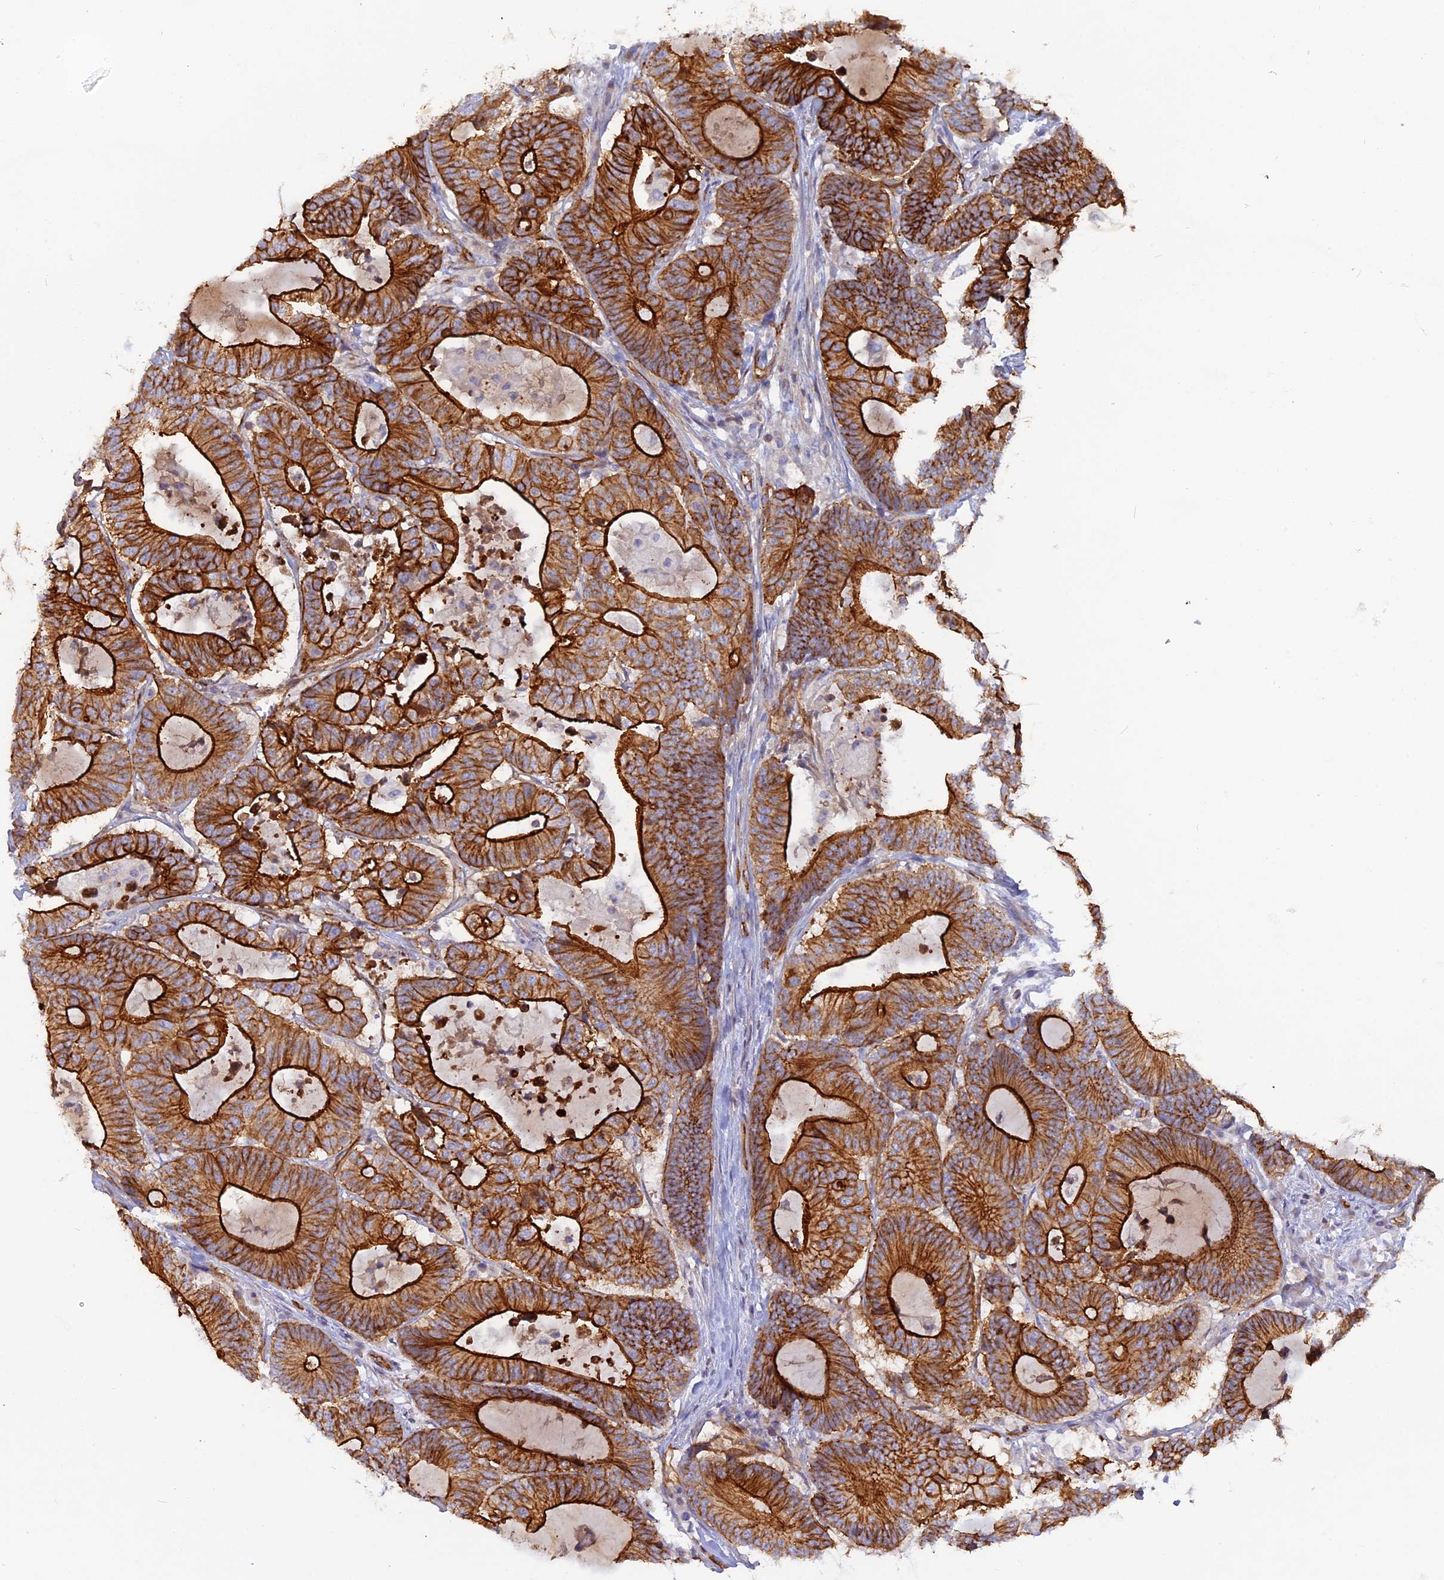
{"staining": {"intensity": "strong", "quantity": ">75%", "location": "cytoplasmic/membranous"}, "tissue": "colorectal cancer", "cell_type": "Tumor cells", "image_type": "cancer", "snomed": [{"axis": "morphology", "description": "Adenocarcinoma, NOS"}, {"axis": "topography", "description": "Colon"}], "caption": "Protein staining displays strong cytoplasmic/membranous positivity in approximately >75% of tumor cells in colorectal adenocarcinoma.", "gene": "CNBD2", "patient": {"sex": "female", "age": 84}}